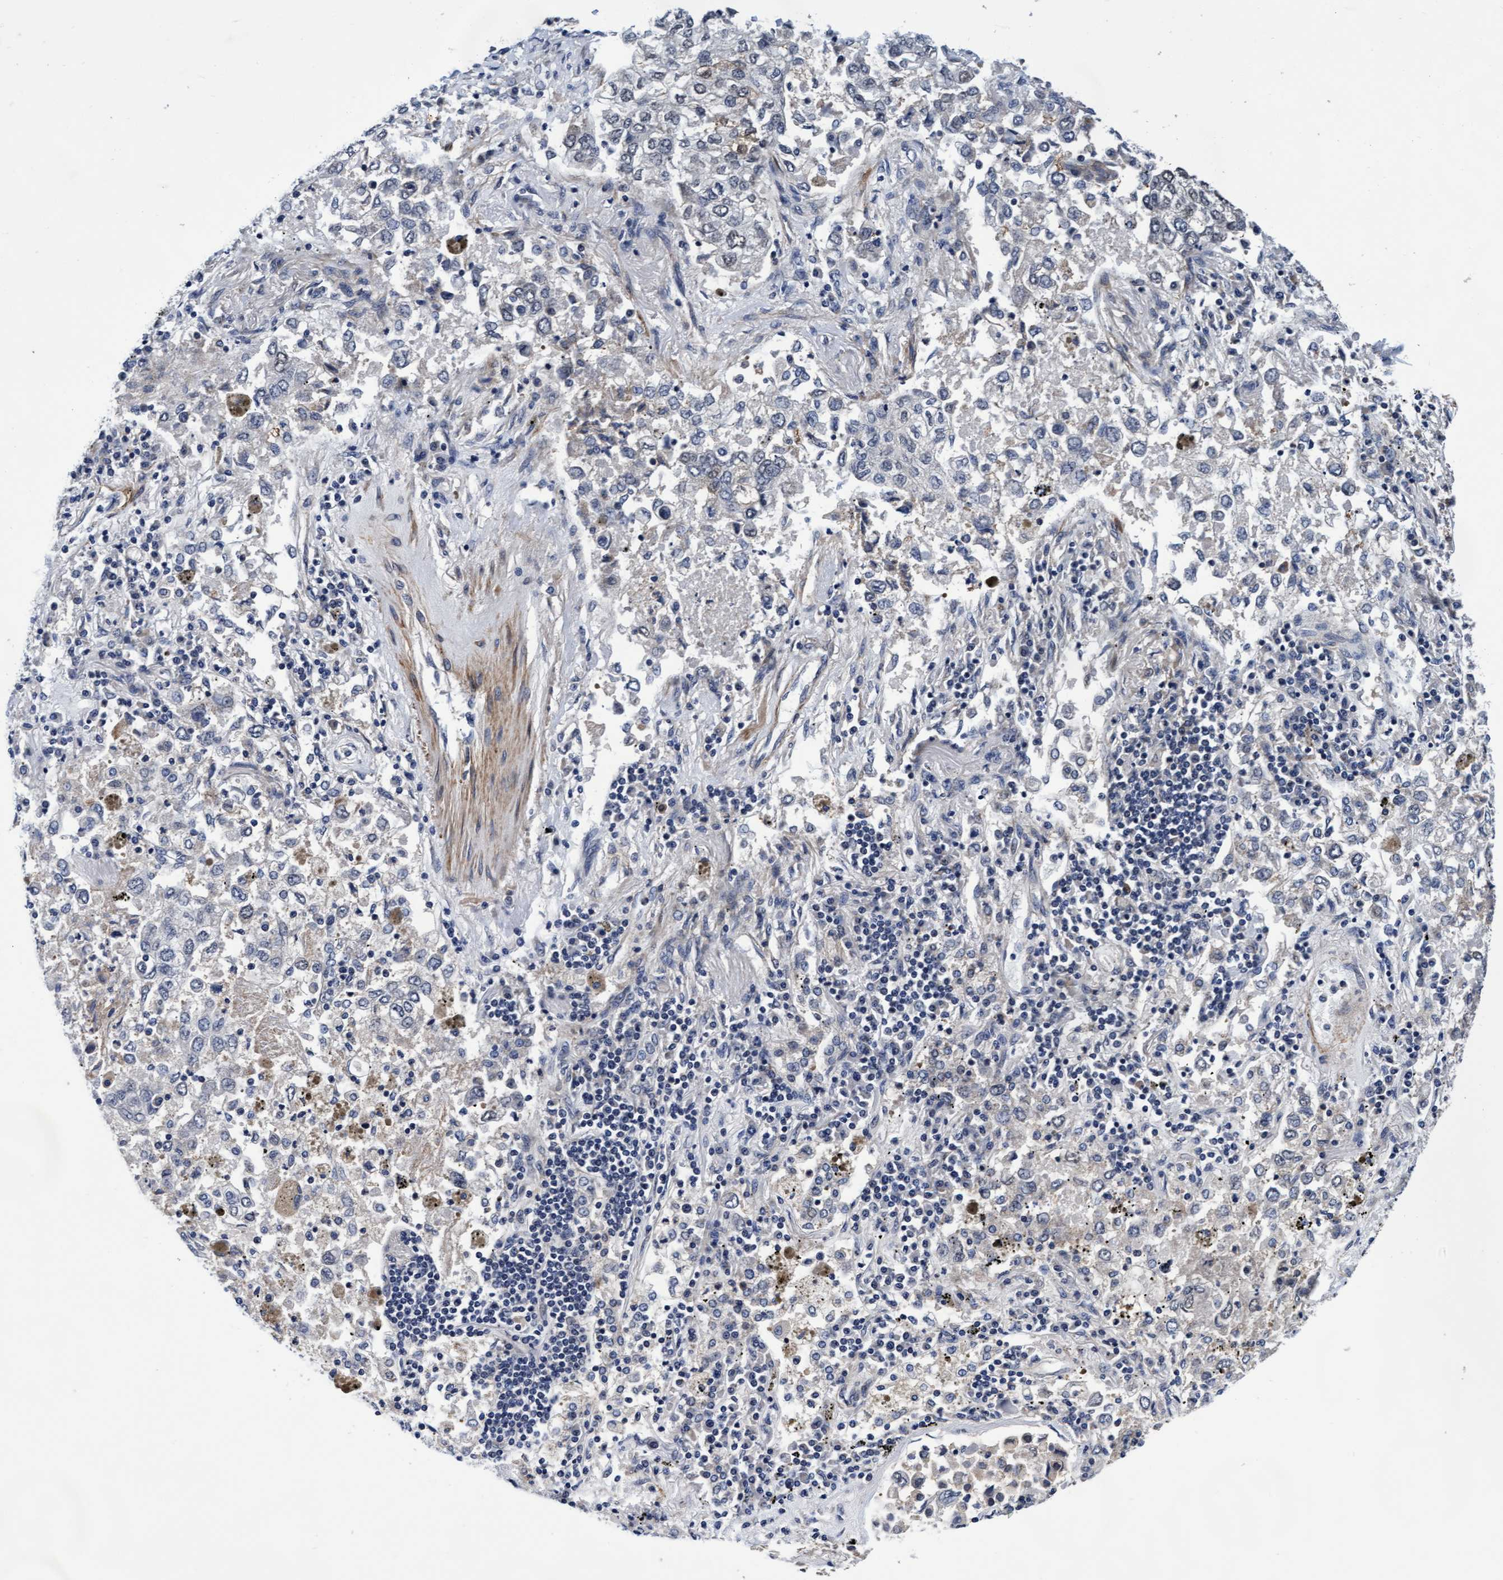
{"staining": {"intensity": "negative", "quantity": "none", "location": "none"}, "tissue": "lung cancer", "cell_type": "Tumor cells", "image_type": "cancer", "snomed": [{"axis": "morphology", "description": "Inflammation, NOS"}, {"axis": "morphology", "description": "Adenocarcinoma, NOS"}, {"axis": "topography", "description": "Lung"}], "caption": "DAB immunohistochemical staining of human lung cancer exhibits no significant staining in tumor cells. (DAB (3,3'-diaminobenzidine) immunohistochemistry with hematoxylin counter stain).", "gene": "EFCAB13", "patient": {"sex": "male", "age": 63}}